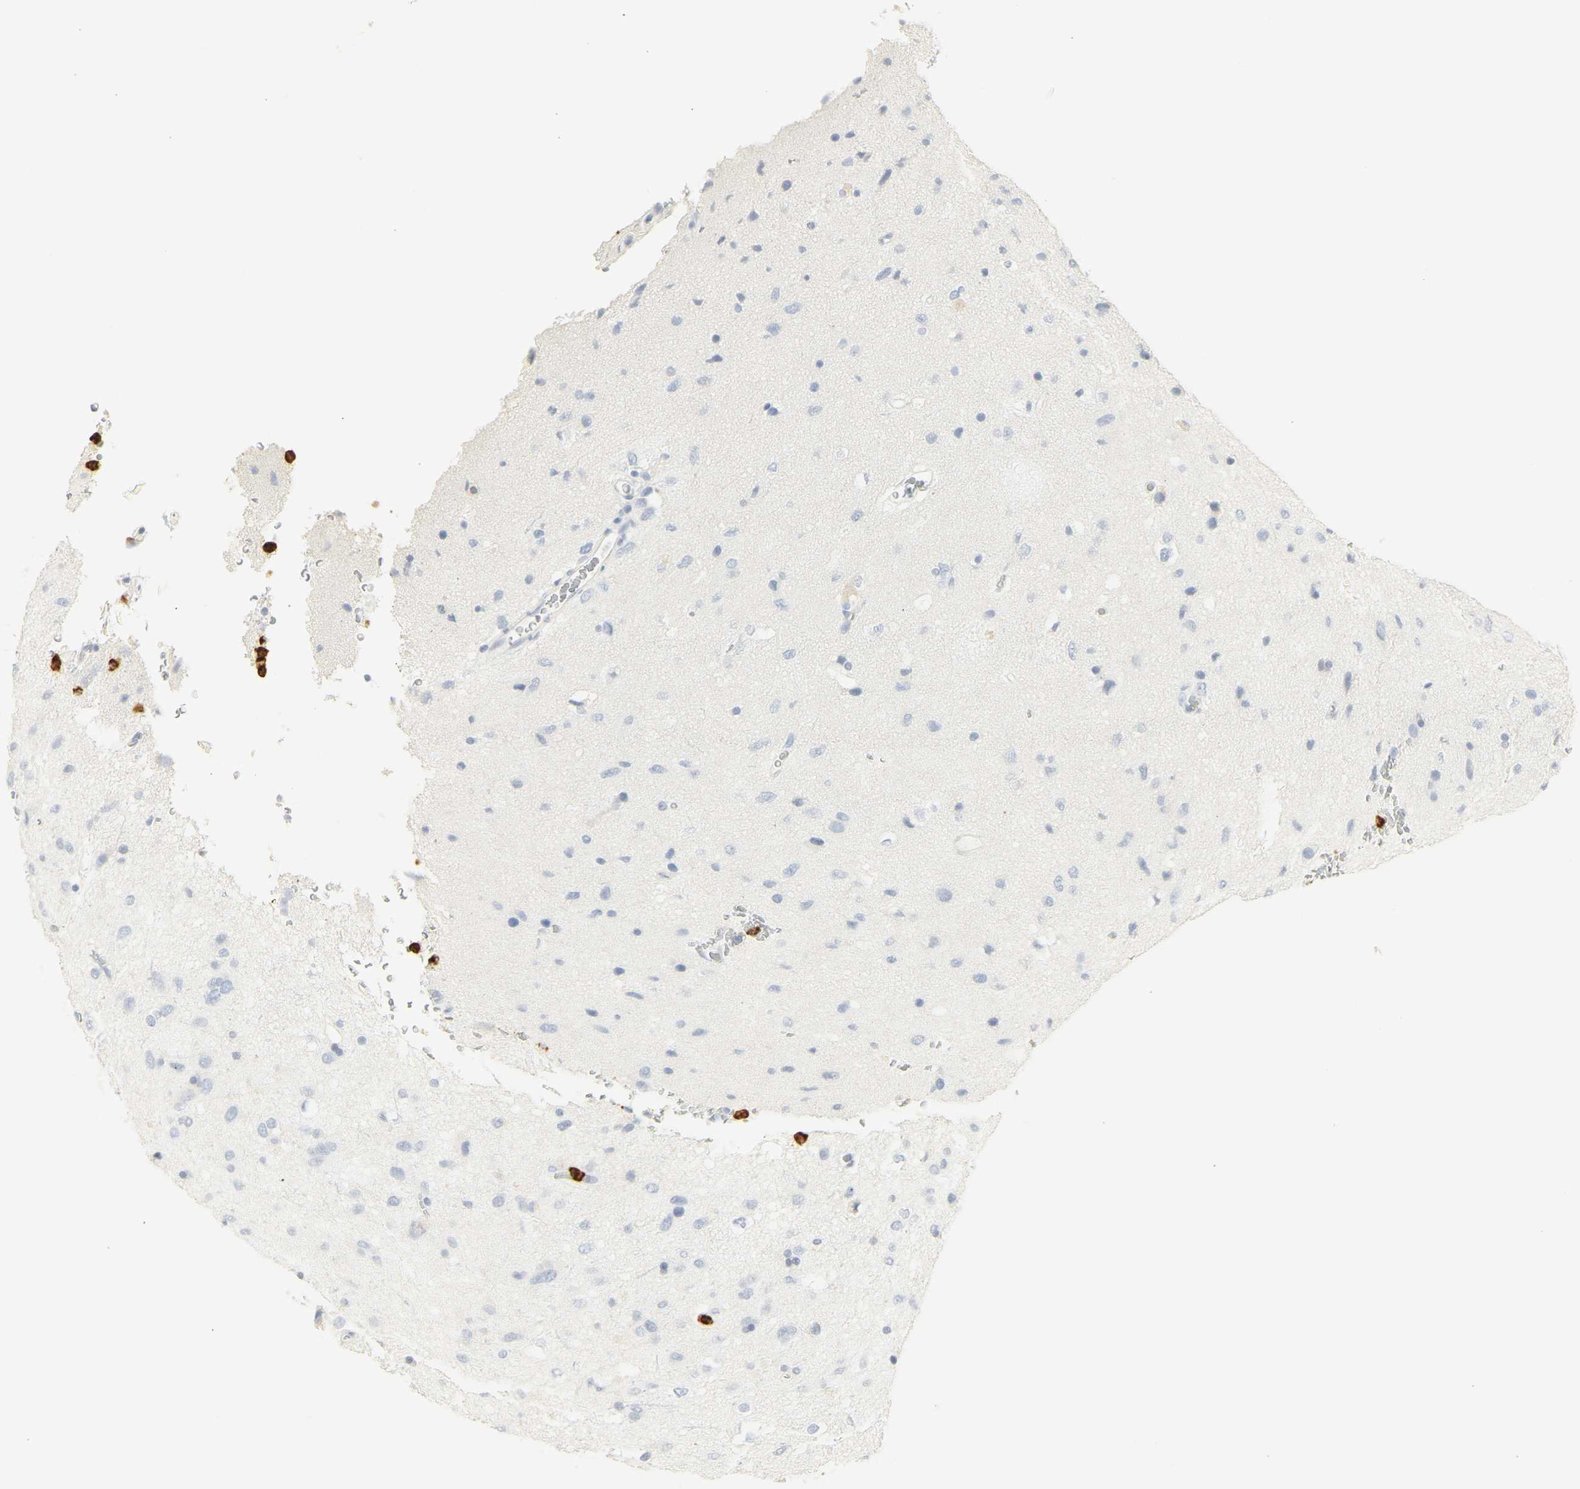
{"staining": {"intensity": "negative", "quantity": "none", "location": "none"}, "tissue": "glioma", "cell_type": "Tumor cells", "image_type": "cancer", "snomed": [{"axis": "morphology", "description": "Glioma, malignant, Low grade"}, {"axis": "topography", "description": "Brain"}], "caption": "Tumor cells show no significant protein positivity in low-grade glioma (malignant).", "gene": "CEACAM5", "patient": {"sex": "male", "age": 77}}